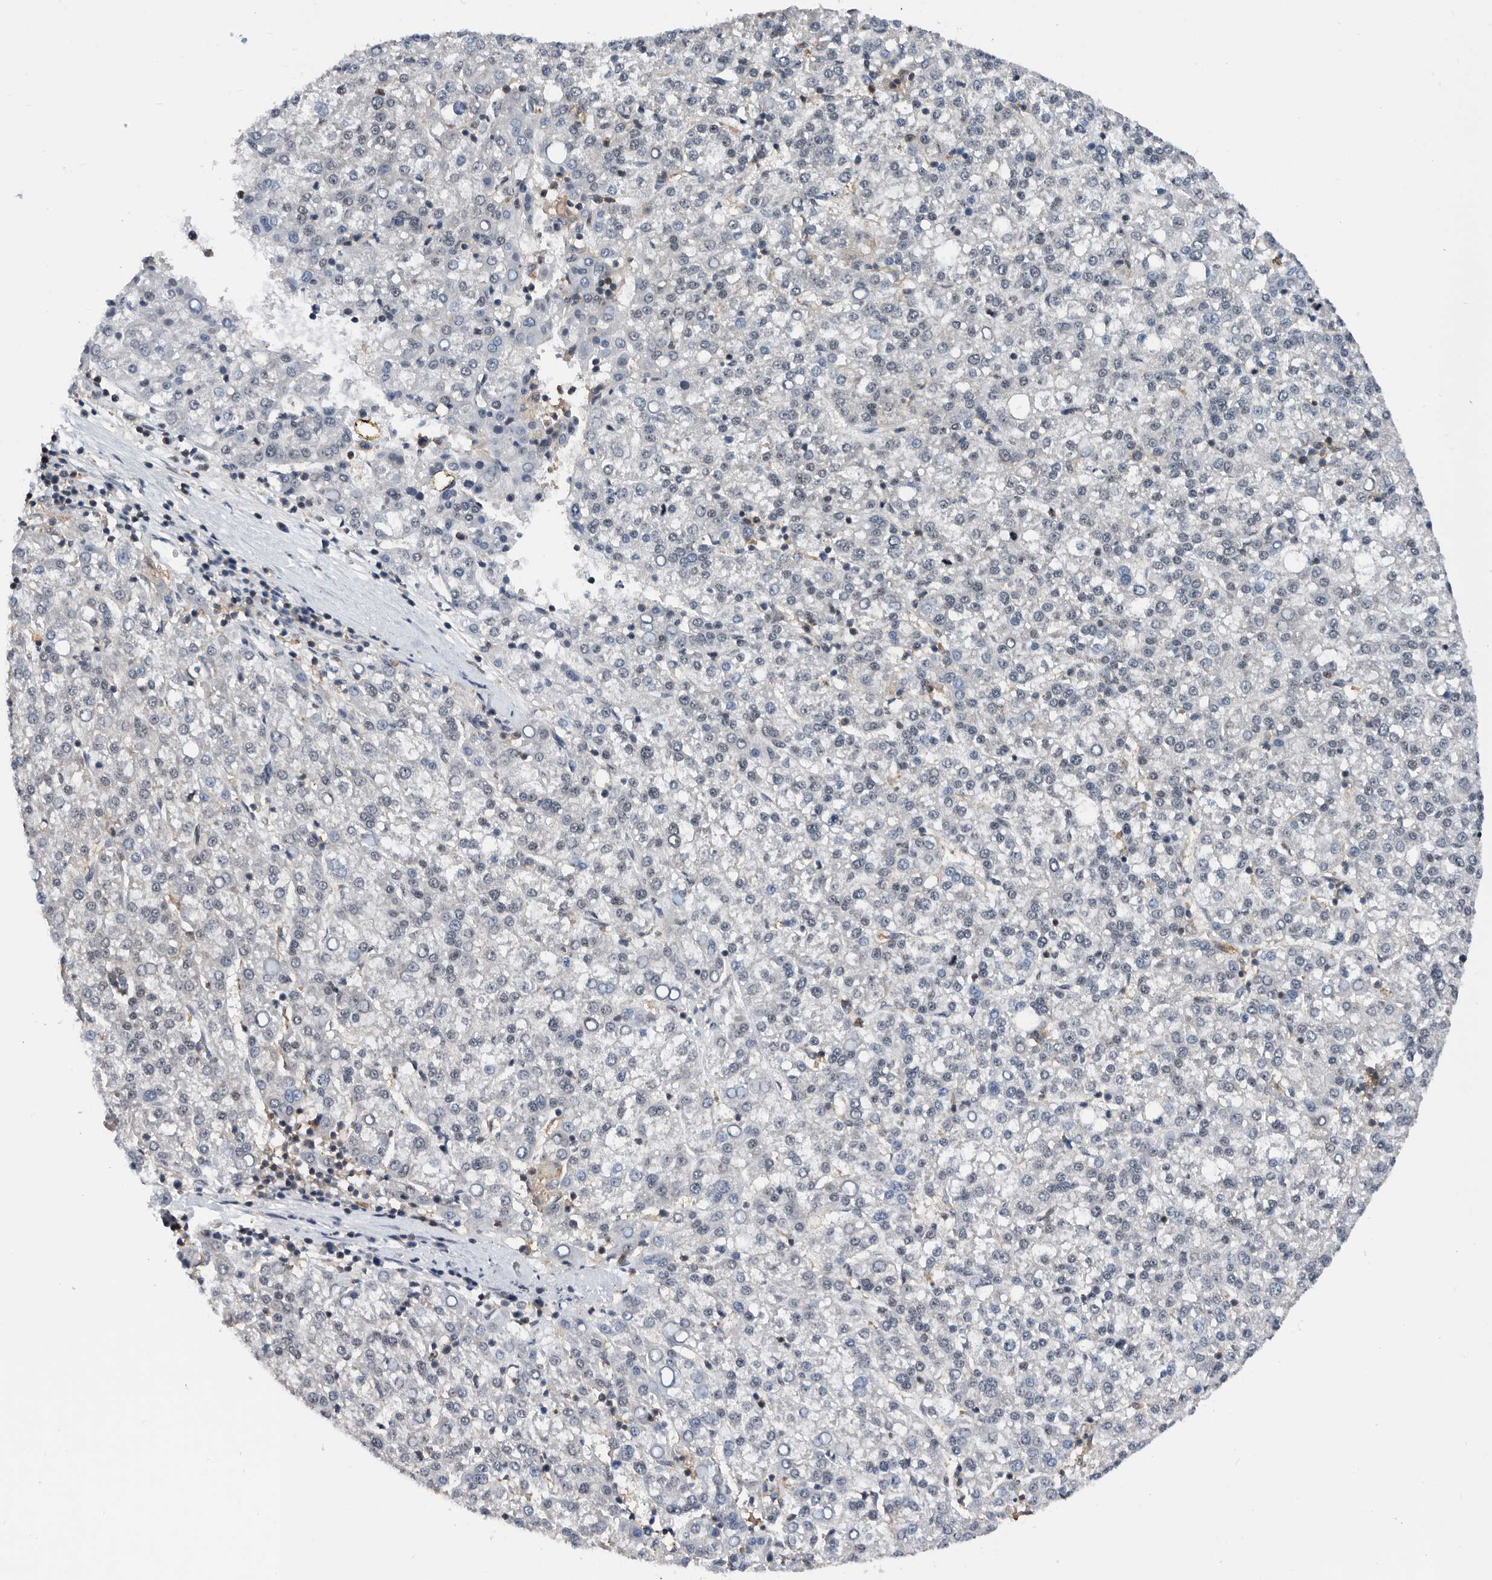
{"staining": {"intensity": "negative", "quantity": "none", "location": "none"}, "tissue": "liver cancer", "cell_type": "Tumor cells", "image_type": "cancer", "snomed": [{"axis": "morphology", "description": "Carcinoma, Hepatocellular, NOS"}, {"axis": "topography", "description": "Liver"}], "caption": "The immunohistochemistry histopathology image has no significant expression in tumor cells of liver hepatocellular carcinoma tissue.", "gene": "ZNF260", "patient": {"sex": "female", "age": 58}}